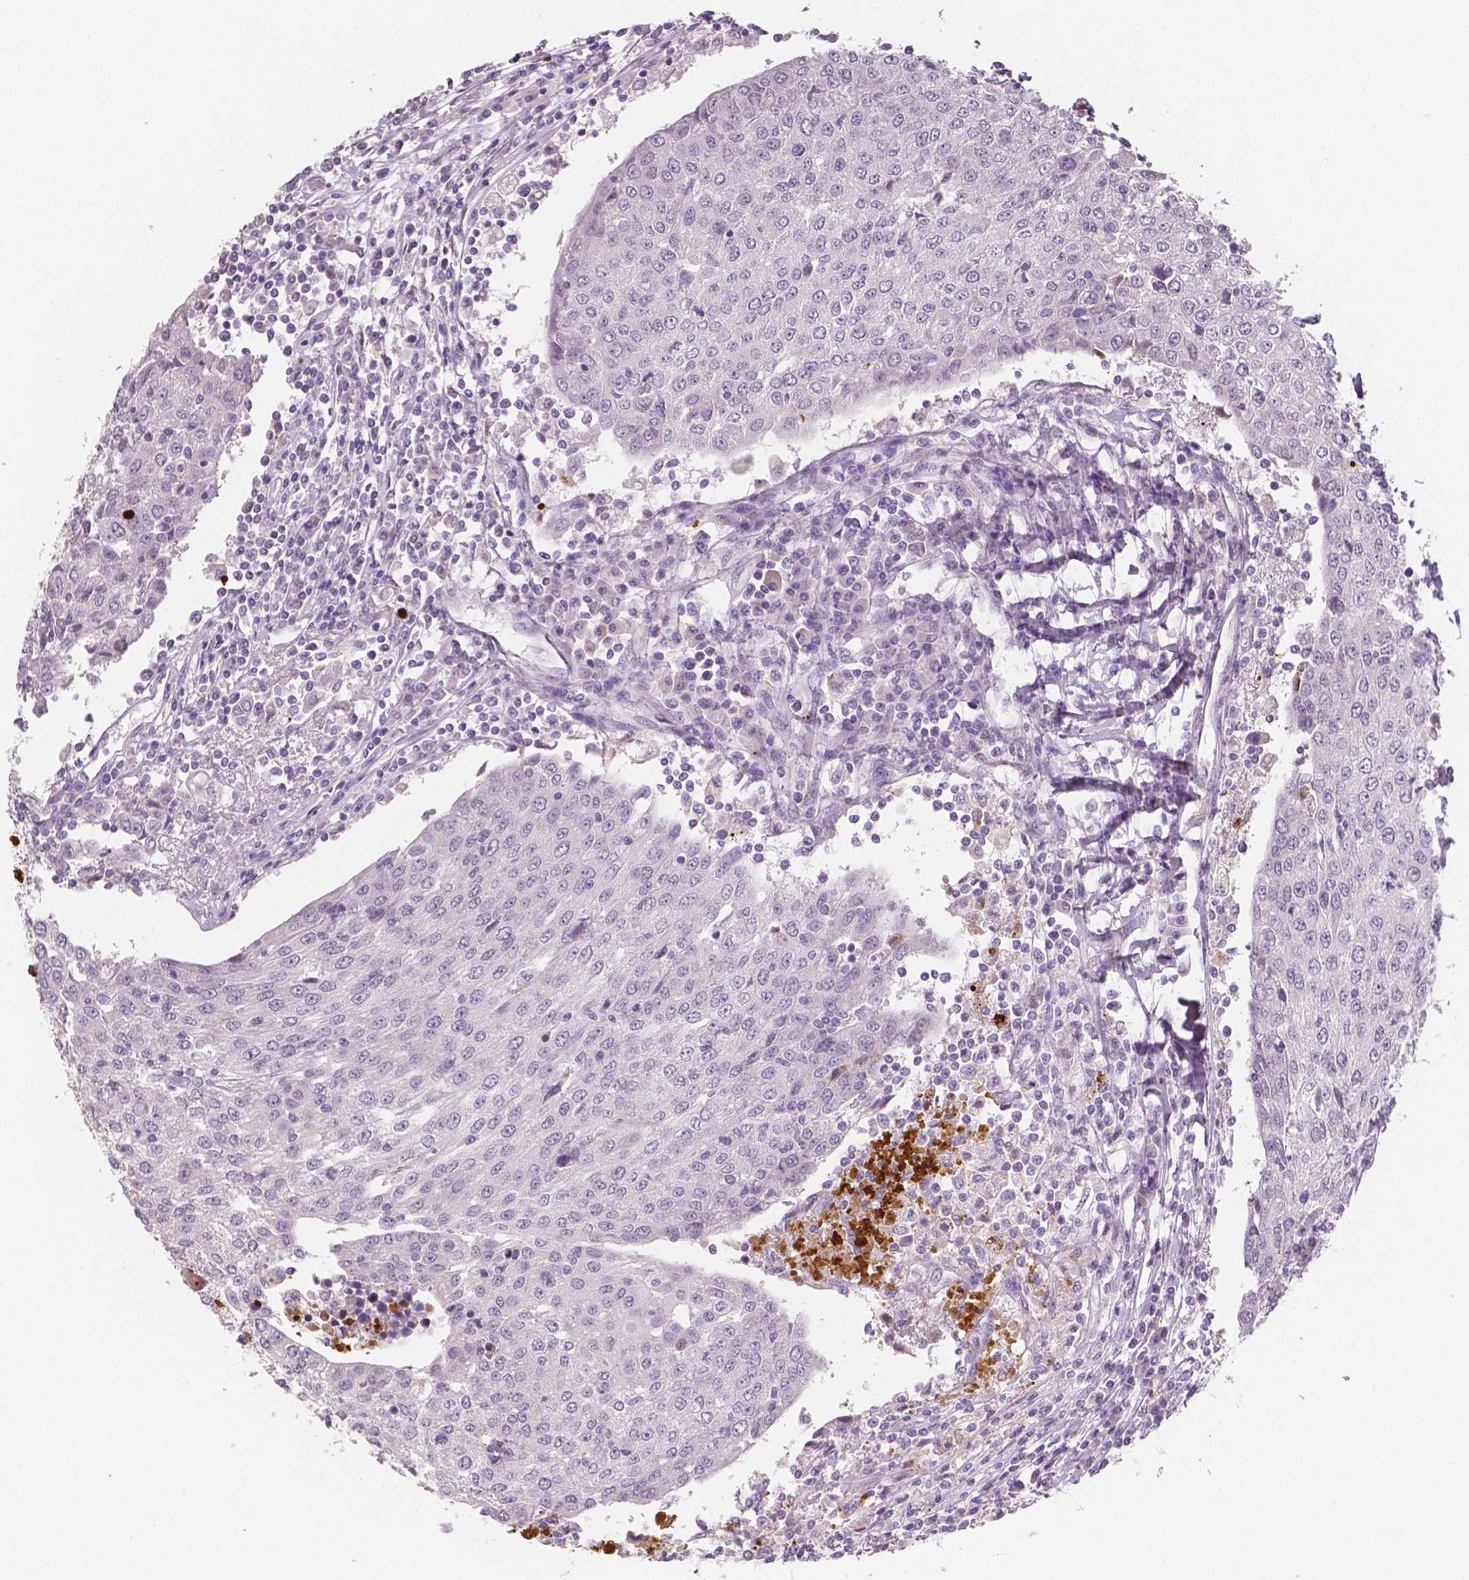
{"staining": {"intensity": "negative", "quantity": "none", "location": "none"}, "tissue": "urothelial cancer", "cell_type": "Tumor cells", "image_type": "cancer", "snomed": [{"axis": "morphology", "description": "Urothelial carcinoma, High grade"}, {"axis": "topography", "description": "Urinary bladder"}], "caption": "Tumor cells are negative for brown protein staining in urothelial cancer.", "gene": "APOA4", "patient": {"sex": "female", "age": 85}}